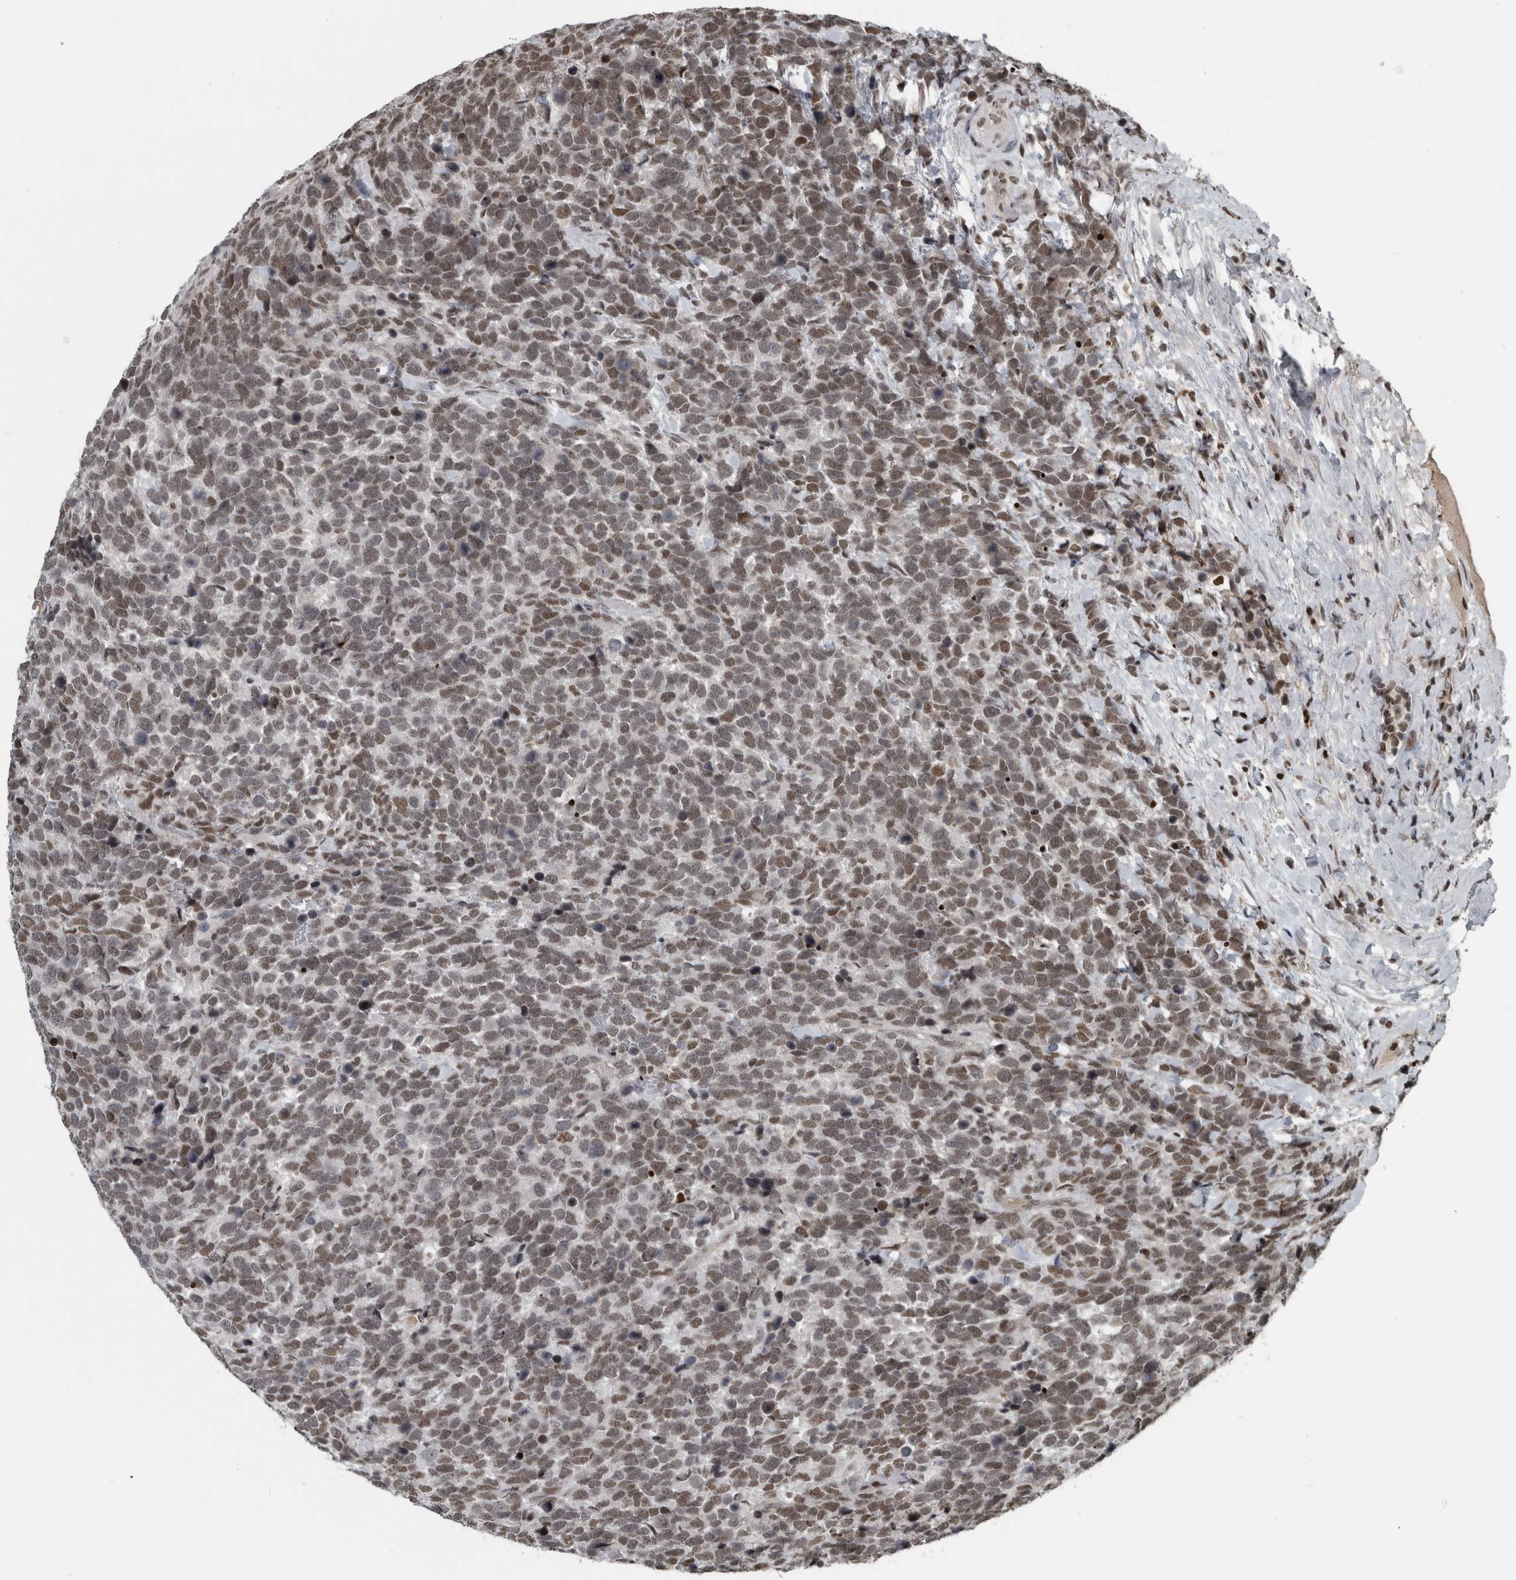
{"staining": {"intensity": "moderate", "quantity": ">75%", "location": "nuclear"}, "tissue": "urothelial cancer", "cell_type": "Tumor cells", "image_type": "cancer", "snomed": [{"axis": "morphology", "description": "Urothelial carcinoma, High grade"}, {"axis": "topography", "description": "Urinary bladder"}], "caption": "Immunohistochemical staining of urothelial cancer exhibits medium levels of moderate nuclear expression in about >75% of tumor cells.", "gene": "UNC50", "patient": {"sex": "female", "age": 82}}